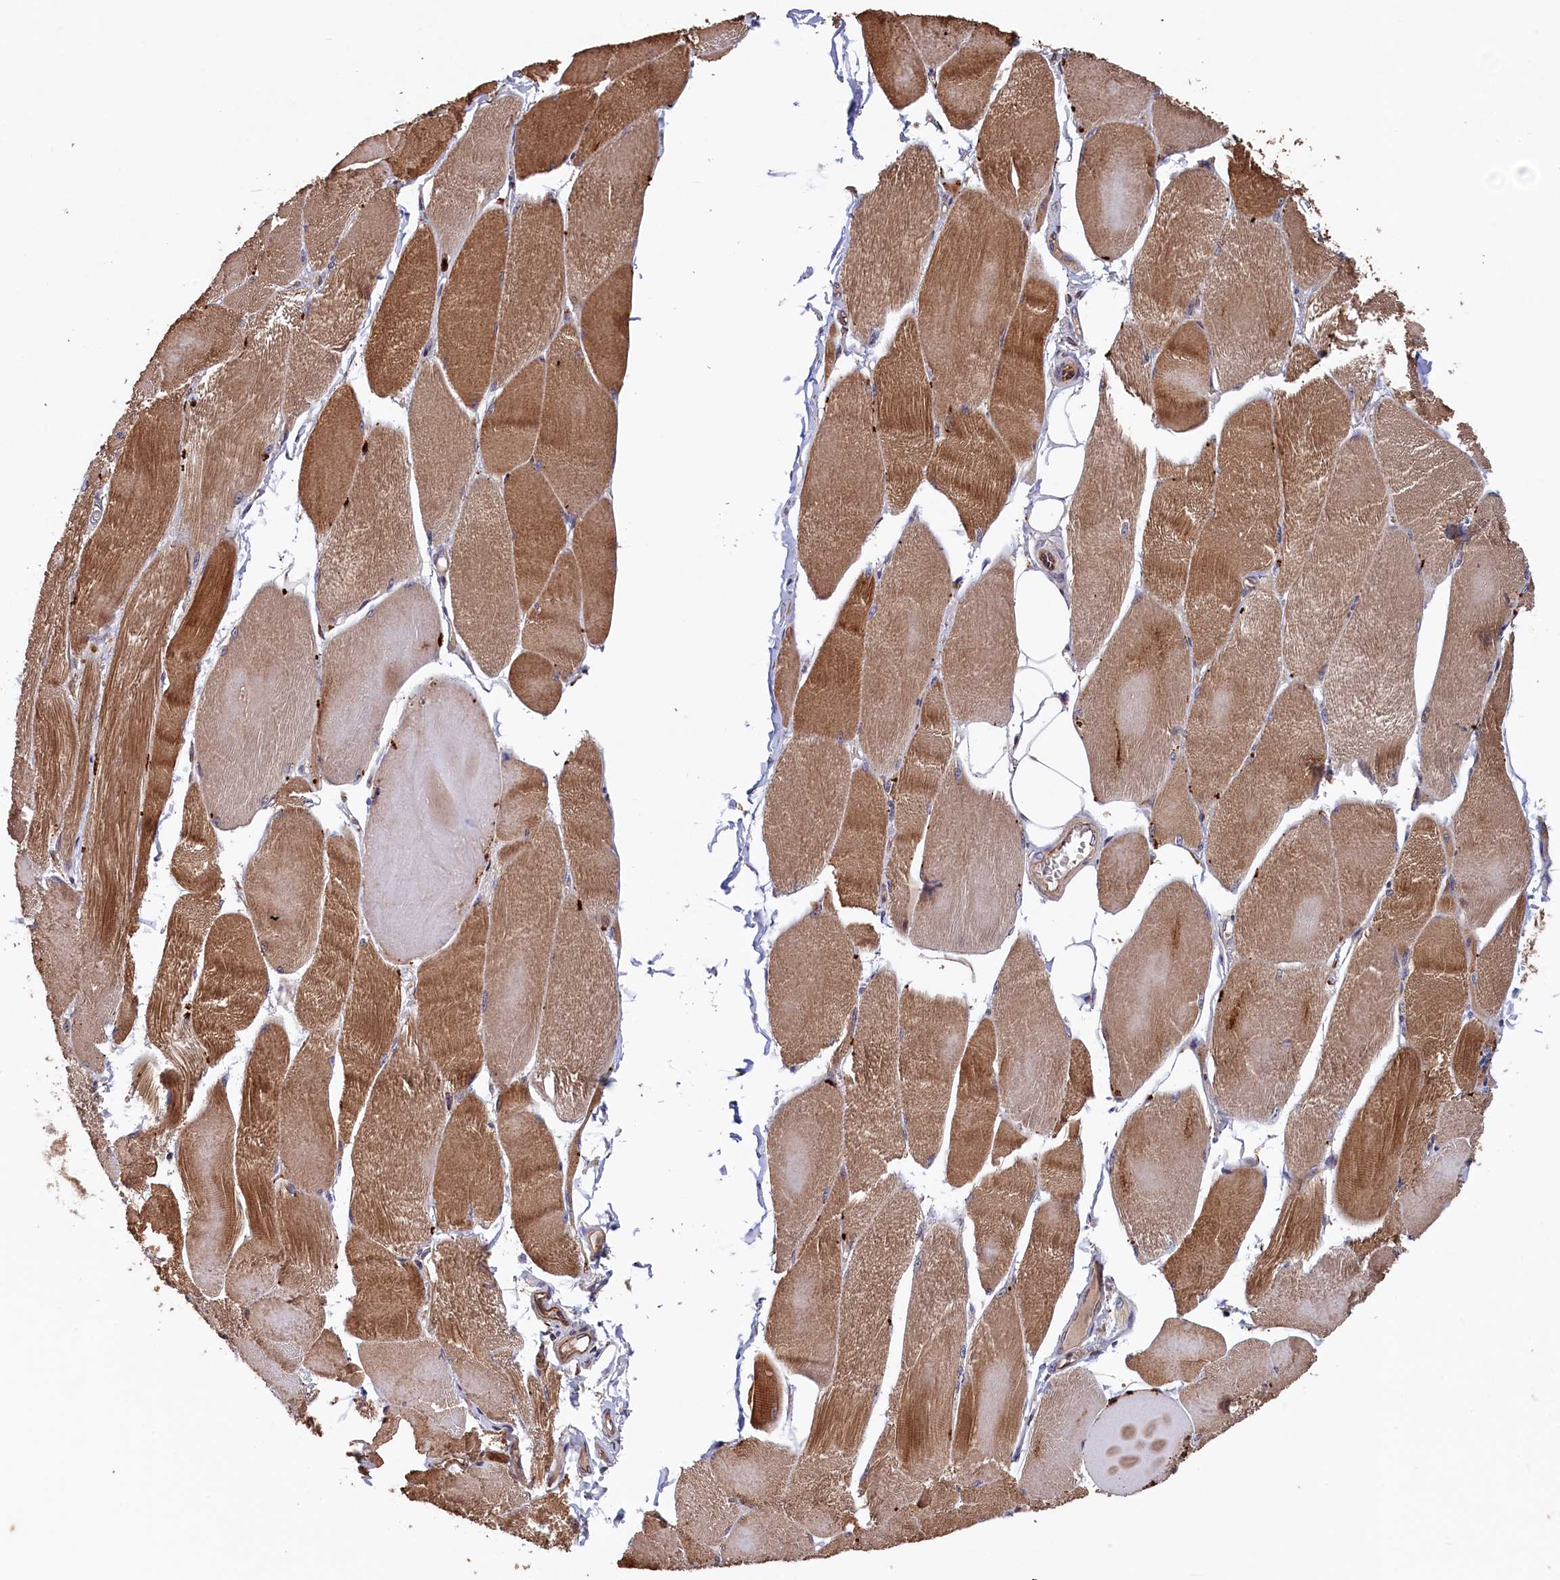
{"staining": {"intensity": "strong", "quantity": "25%-75%", "location": "cytoplasmic/membranous"}, "tissue": "skeletal muscle", "cell_type": "Myocytes", "image_type": "normal", "snomed": [{"axis": "morphology", "description": "Normal tissue, NOS"}, {"axis": "morphology", "description": "Basal cell carcinoma"}, {"axis": "topography", "description": "Skeletal muscle"}], "caption": "Immunohistochemistry of benign human skeletal muscle reveals high levels of strong cytoplasmic/membranous staining in approximately 25%-75% of myocytes.", "gene": "GREB1L", "patient": {"sex": "female", "age": 64}}